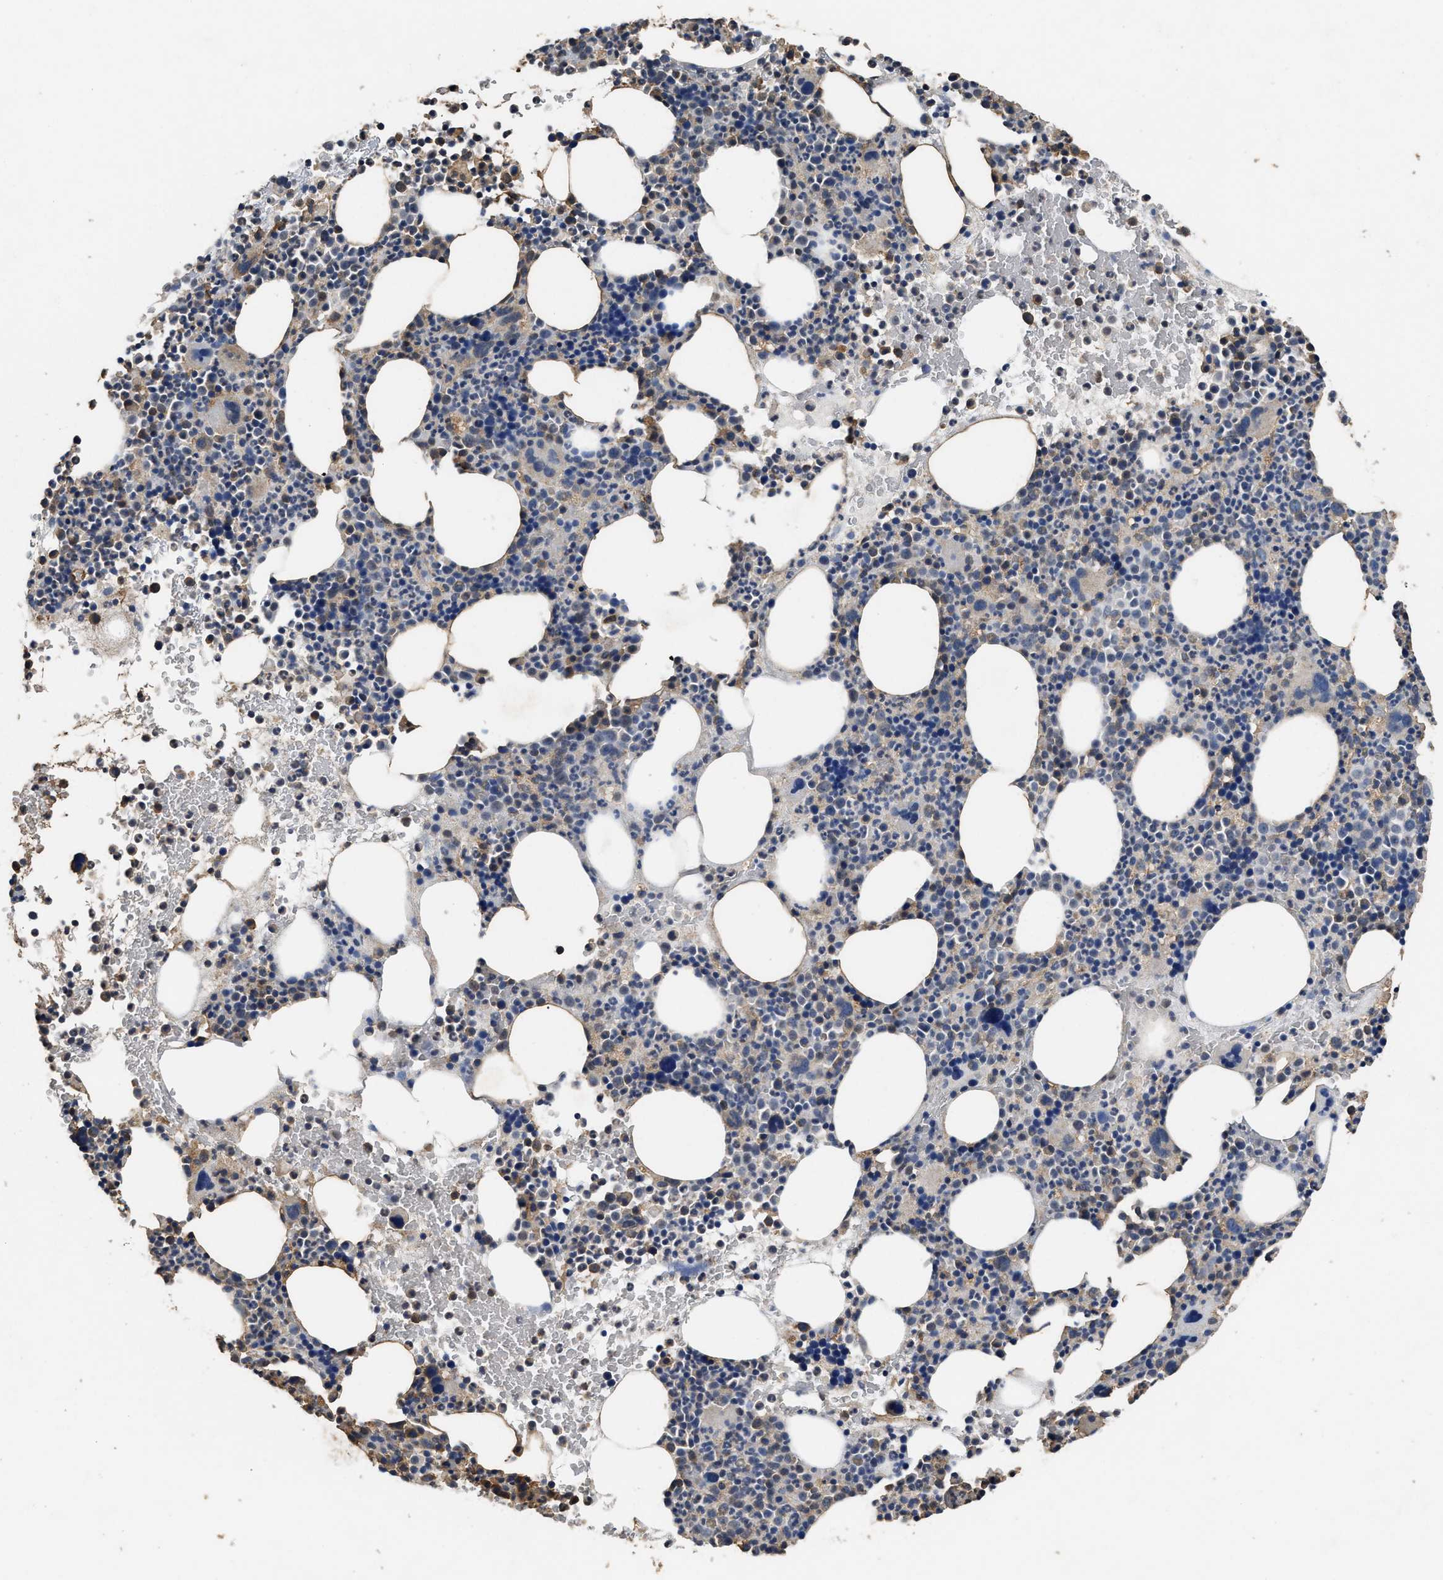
{"staining": {"intensity": "negative", "quantity": "none", "location": "none"}, "tissue": "bone marrow", "cell_type": "Hematopoietic cells", "image_type": "normal", "snomed": [{"axis": "morphology", "description": "Normal tissue, NOS"}, {"axis": "morphology", "description": "Inflammation, NOS"}, {"axis": "topography", "description": "Bone marrow"}], "caption": "IHC of normal human bone marrow exhibits no staining in hematopoietic cells.", "gene": "YWHAE", "patient": {"sex": "male", "age": 73}}